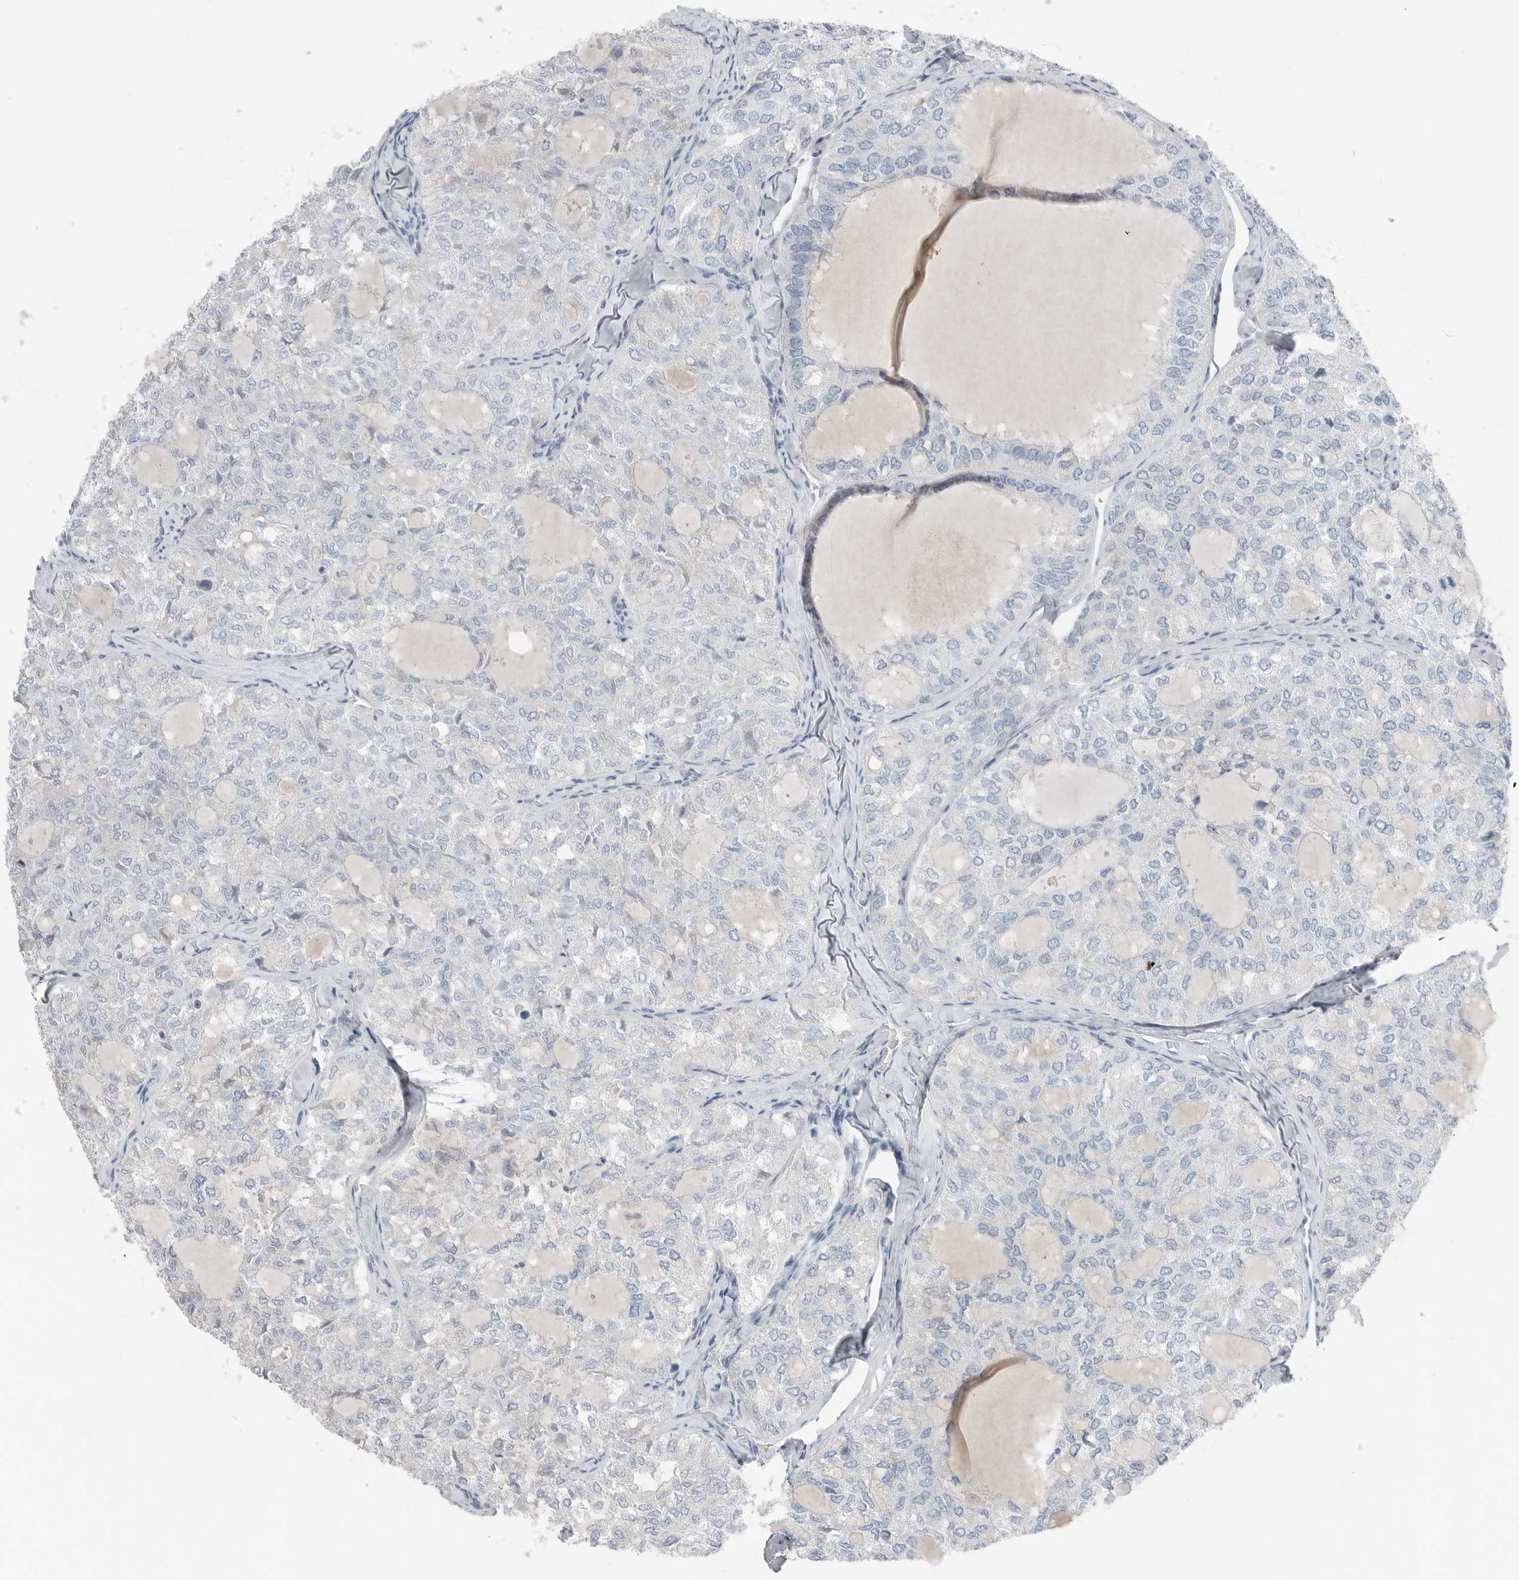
{"staining": {"intensity": "negative", "quantity": "none", "location": "none"}, "tissue": "thyroid cancer", "cell_type": "Tumor cells", "image_type": "cancer", "snomed": [{"axis": "morphology", "description": "Follicular adenoma carcinoma, NOS"}, {"axis": "topography", "description": "Thyroid gland"}], "caption": "Immunohistochemistry of human thyroid cancer reveals no positivity in tumor cells.", "gene": "SERPINB7", "patient": {"sex": "male", "age": 75}}